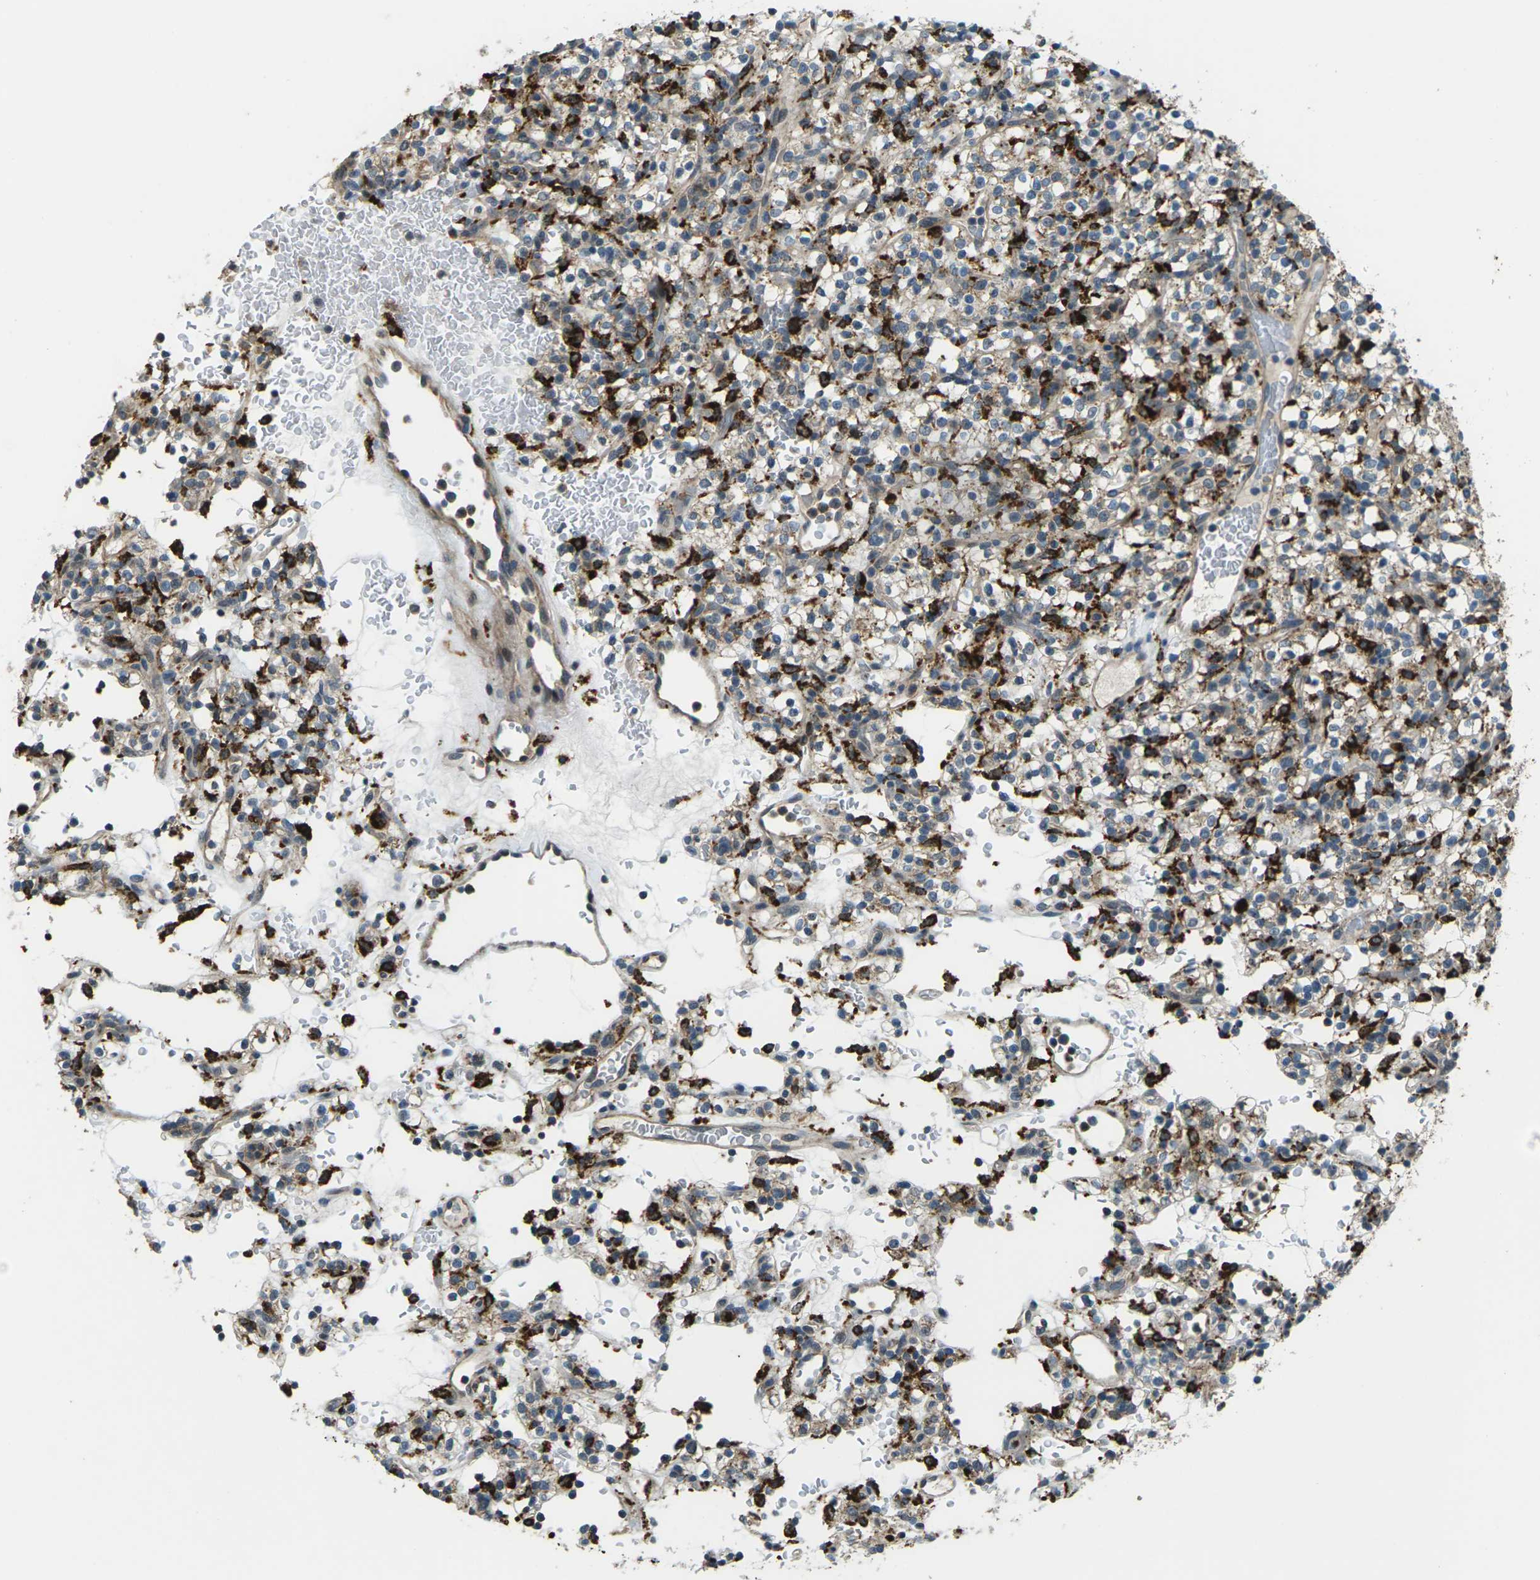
{"staining": {"intensity": "moderate", "quantity": "<25%", "location": "cytoplasmic/membranous"}, "tissue": "renal cancer", "cell_type": "Tumor cells", "image_type": "cancer", "snomed": [{"axis": "morphology", "description": "Normal tissue, NOS"}, {"axis": "morphology", "description": "Adenocarcinoma, NOS"}, {"axis": "topography", "description": "Kidney"}], "caption": "A brown stain labels moderate cytoplasmic/membranous expression of a protein in human renal adenocarcinoma tumor cells. (IHC, brightfield microscopy, high magnification).", "gene": "SLC31A2", "patient": {"sex": "female", "age": 72}}